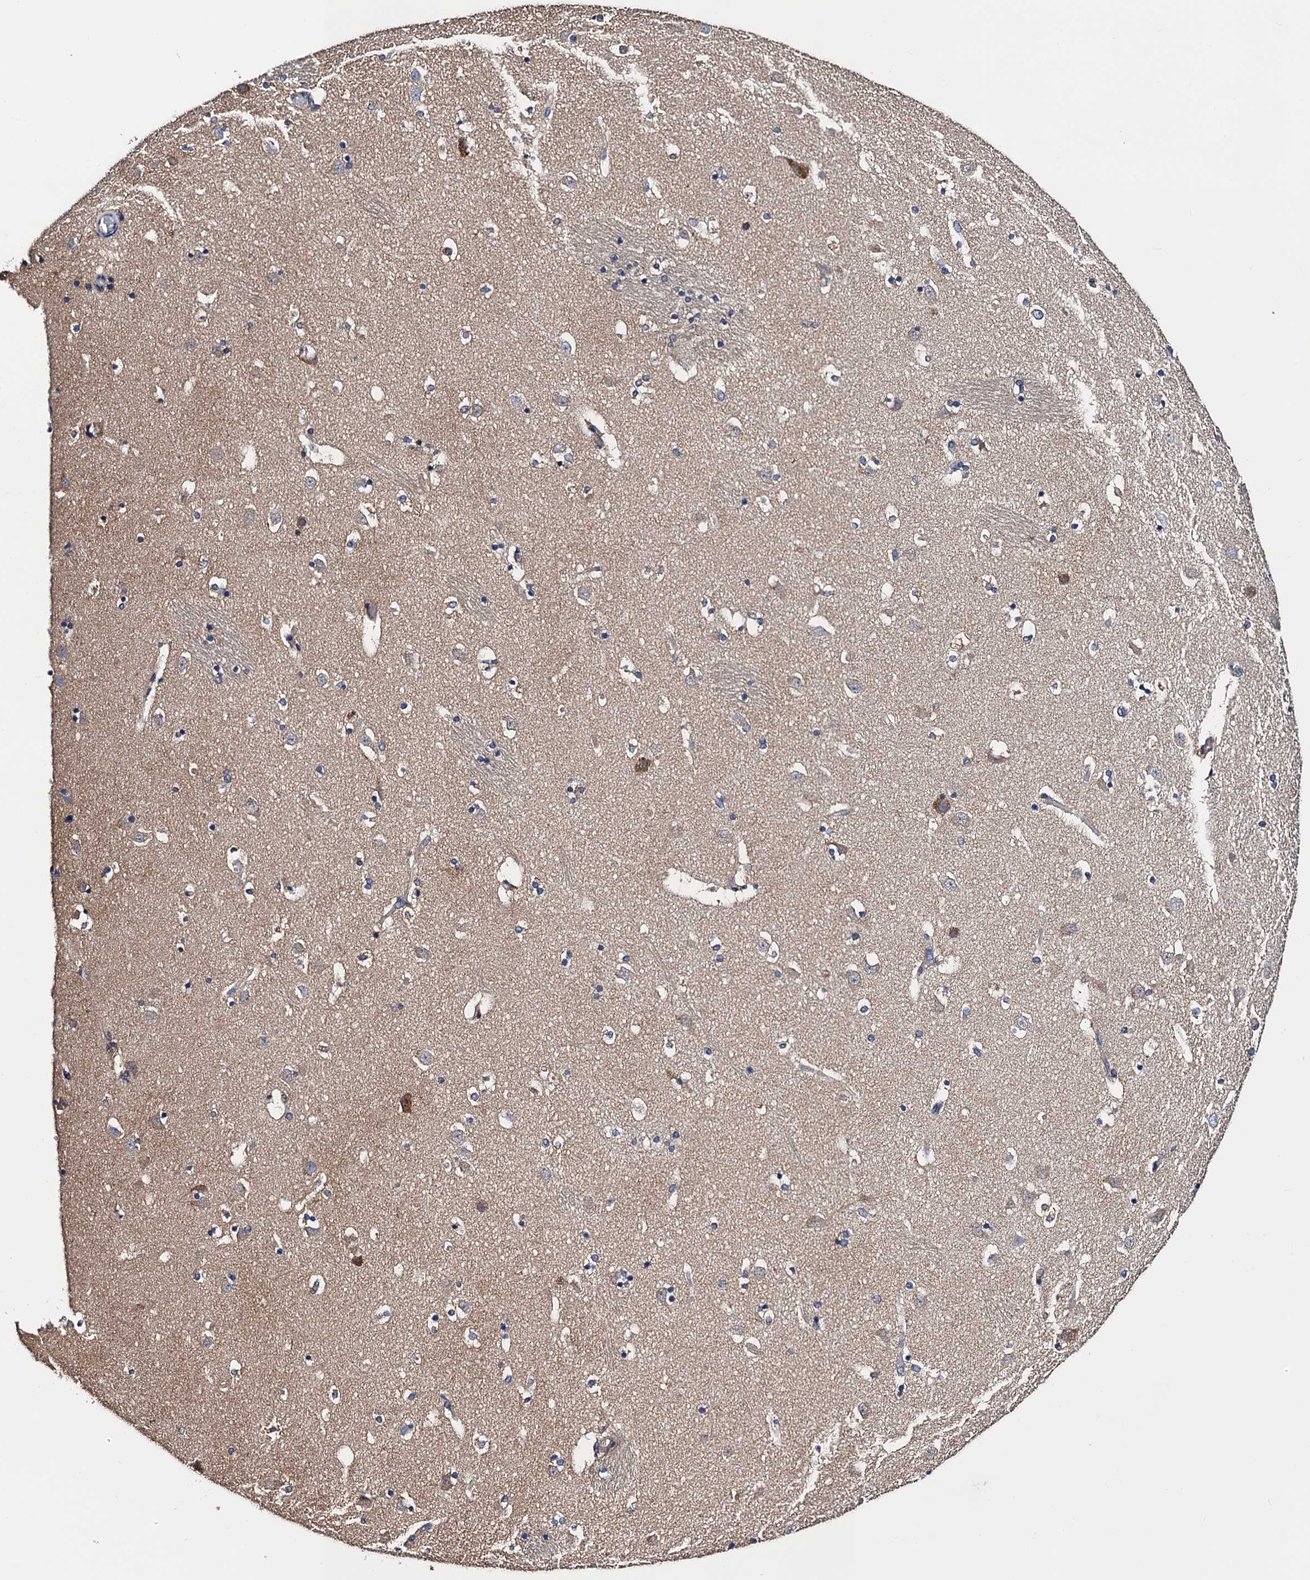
{"staining": {"intensity": "negative", "quantity": "none", "location": "none"}, "tissue": "caudate", "cell_type": "Glial cells", "image_type": "normal", "snomed": [{"axis": "morphology", "description": "Normal tissue, NOS"}, {"axis": "topography", "description": "Lateral ventricle wall"}], "caption": "IHC photomicrograph of unremarkable human caudate stained for a protein (brown), which shows no staining in glial cells.", "gene": "PGLS", "patient": {"sex": "male", "age": 45}}